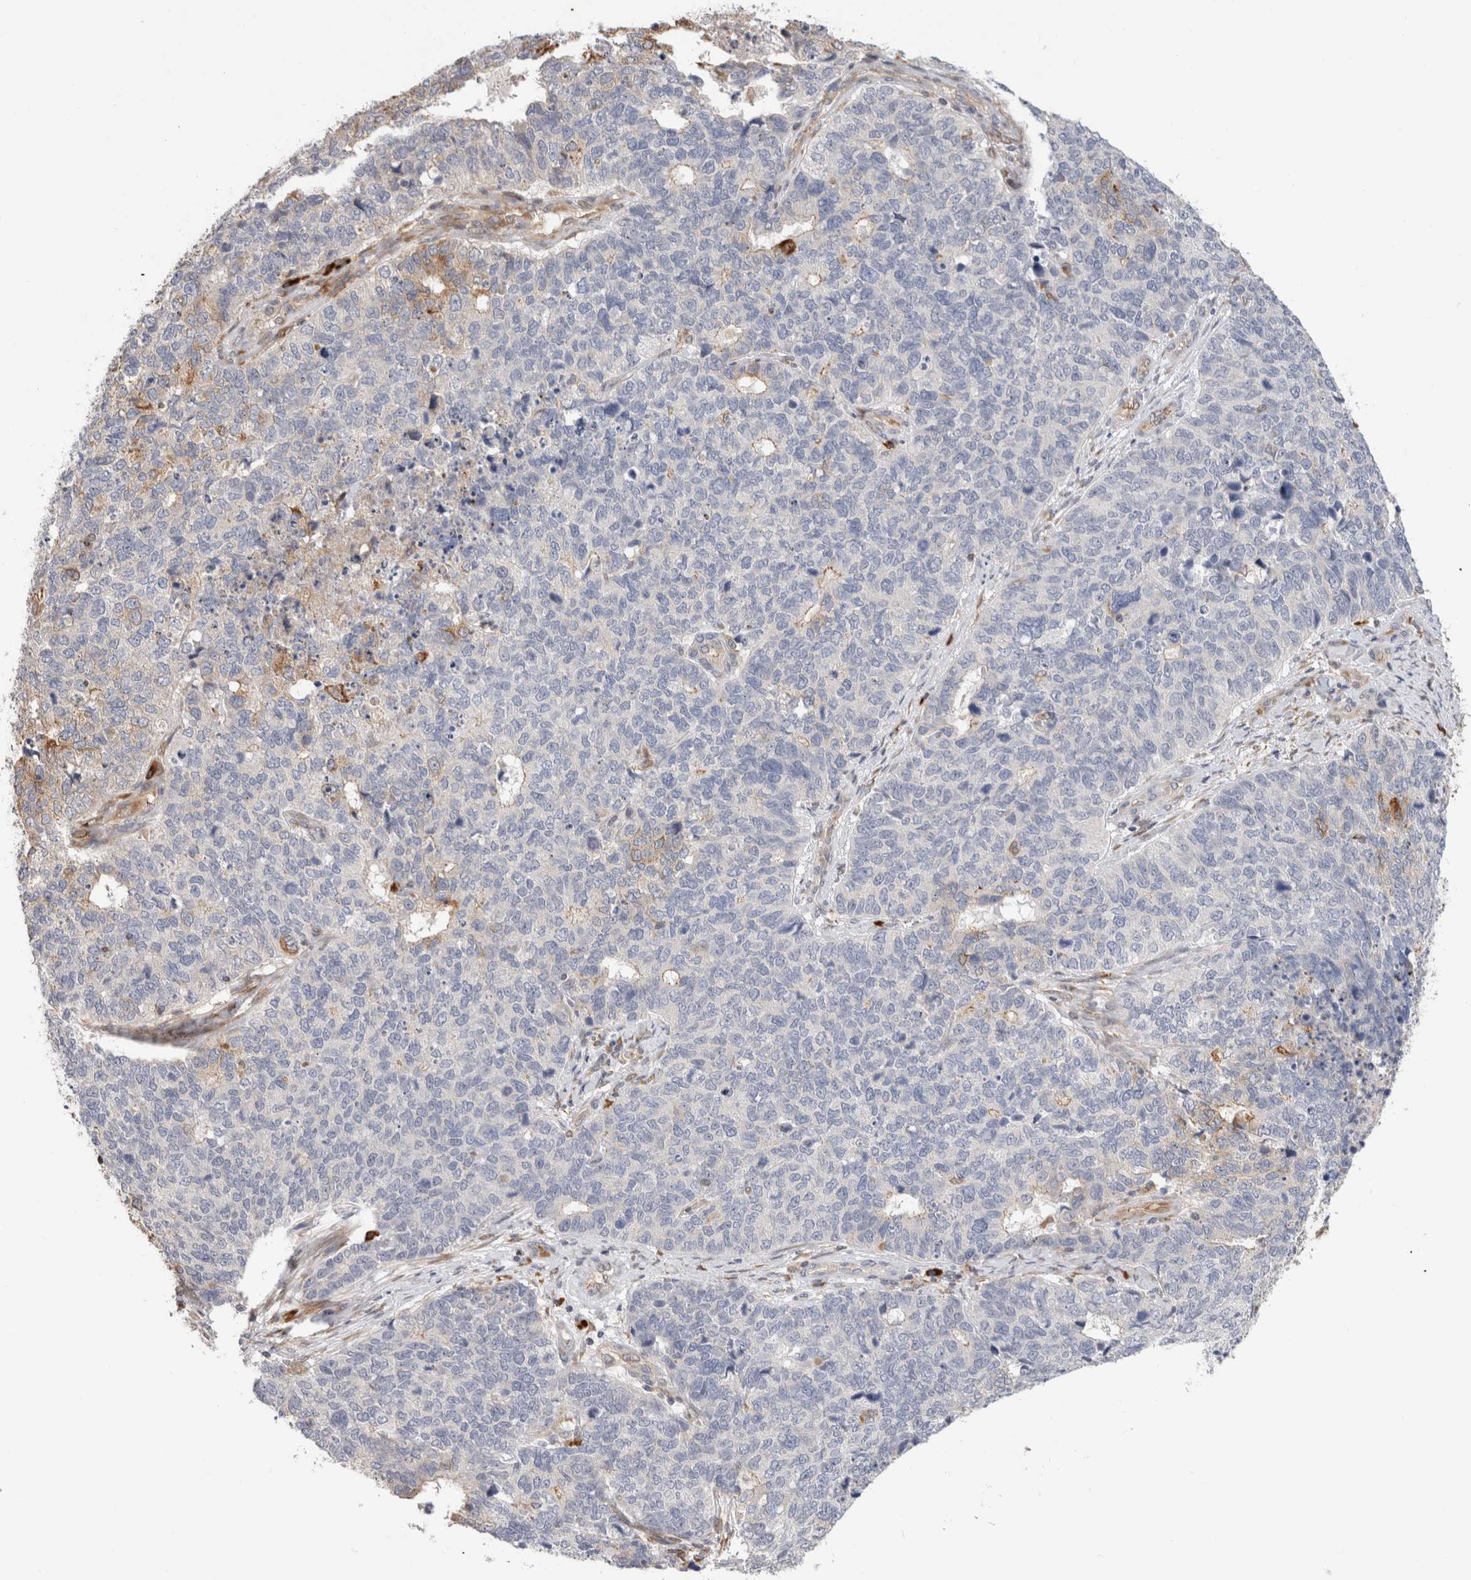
{"staining": {"intensity": "moderate", "quantity": "<25%", "location": "cytoplasmic/membranous"}, "tissue": "cervical cancer", "cell_type": "Tumor cells", "image_type": "cancer", "snomed": [{"axis": "morphology", "description": "Squamous cell carcinoma, NOS"}, {"axis": "topography", "description": "Cervix"}], "caption": "The photomicrograph exhibits a brown stain indicating the presence of a protein in the cytoplasmic/membranous of tumor cells in cervical cancer (squamous cell carcinoma).", "gene": "APOL2", "patient": {"sex": "female", "age": 63}}